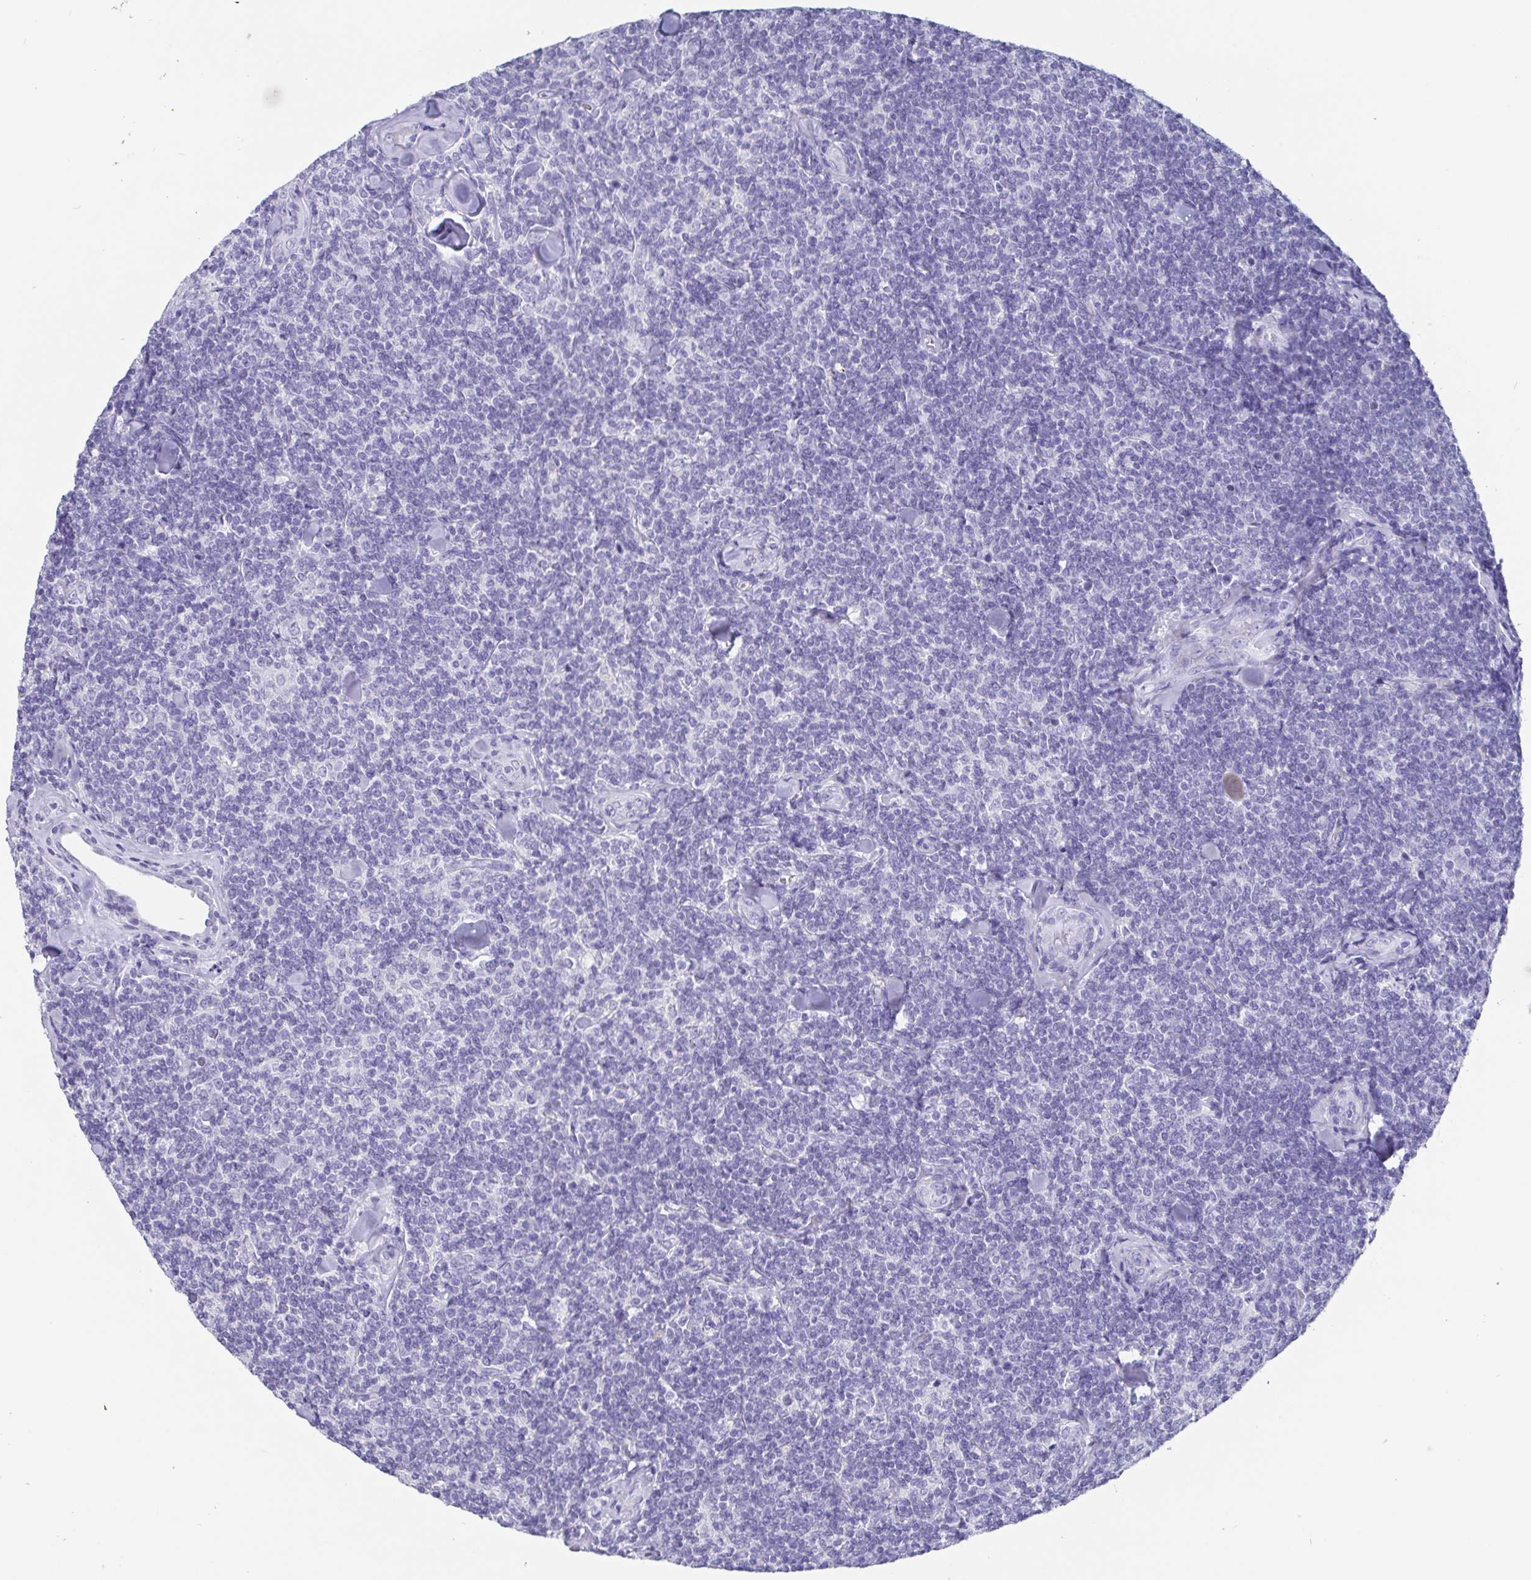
{"staining": {"intensity": "negative", "quantity": "none", "location": "none"}, "tissue": "lymphoma", "cell_type": "Tumor cells", "image_type": "cancer", "snomed": [{"axis": "morphology", "description": "Malignant lymphoma, non-Hodgkin's type, Low grade"}, {"axis": "topography", "description": "Lymph node"}], "caption": "High power microscopy image of an immunohistochemistry photomicrograph of lymphoma, revealing no significant expression in tumor cells.", "gene": "SCGN", "patient": {"sex": "female", "age": 56}}